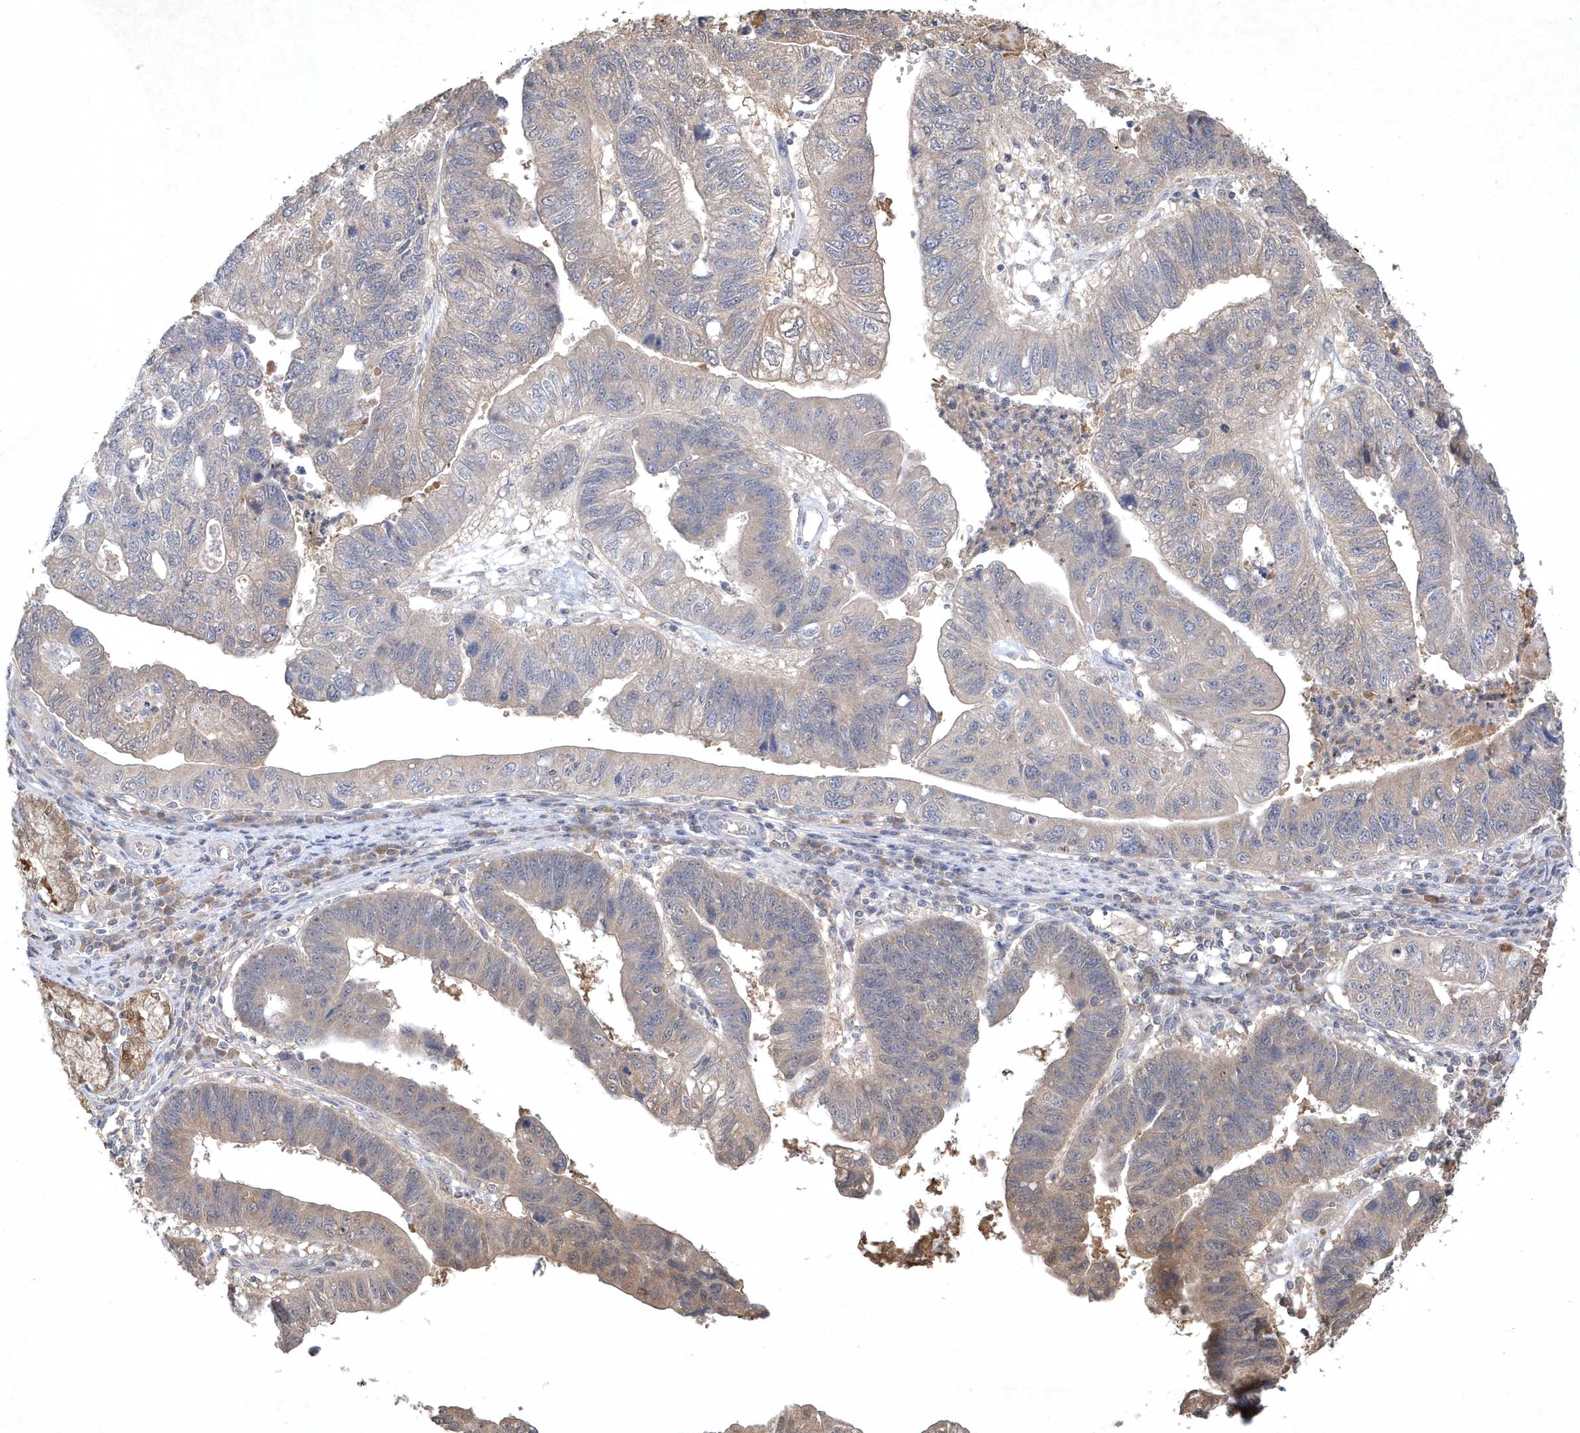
{"staining": {"intensity": "weak", "quantity": "<25%", "location": "cytoplasmic/membranous"}, "tissue": "stomach cancer", "cell_type": "Tumor cells", "image_type": "cancer", "snomed": [{"axis": "morphology", "description": "Adenocarcinoma, NOS"}, {"axis": "topography", "description": "Stomach"}], "caption": "The immunohistochemistry (IHC) micrograph has no significant expression in tumor cells of adenocarcinoma (stomach) tissue.", "gene": "AKR7A2", "patient": {"sex": "male", "age": 59}}